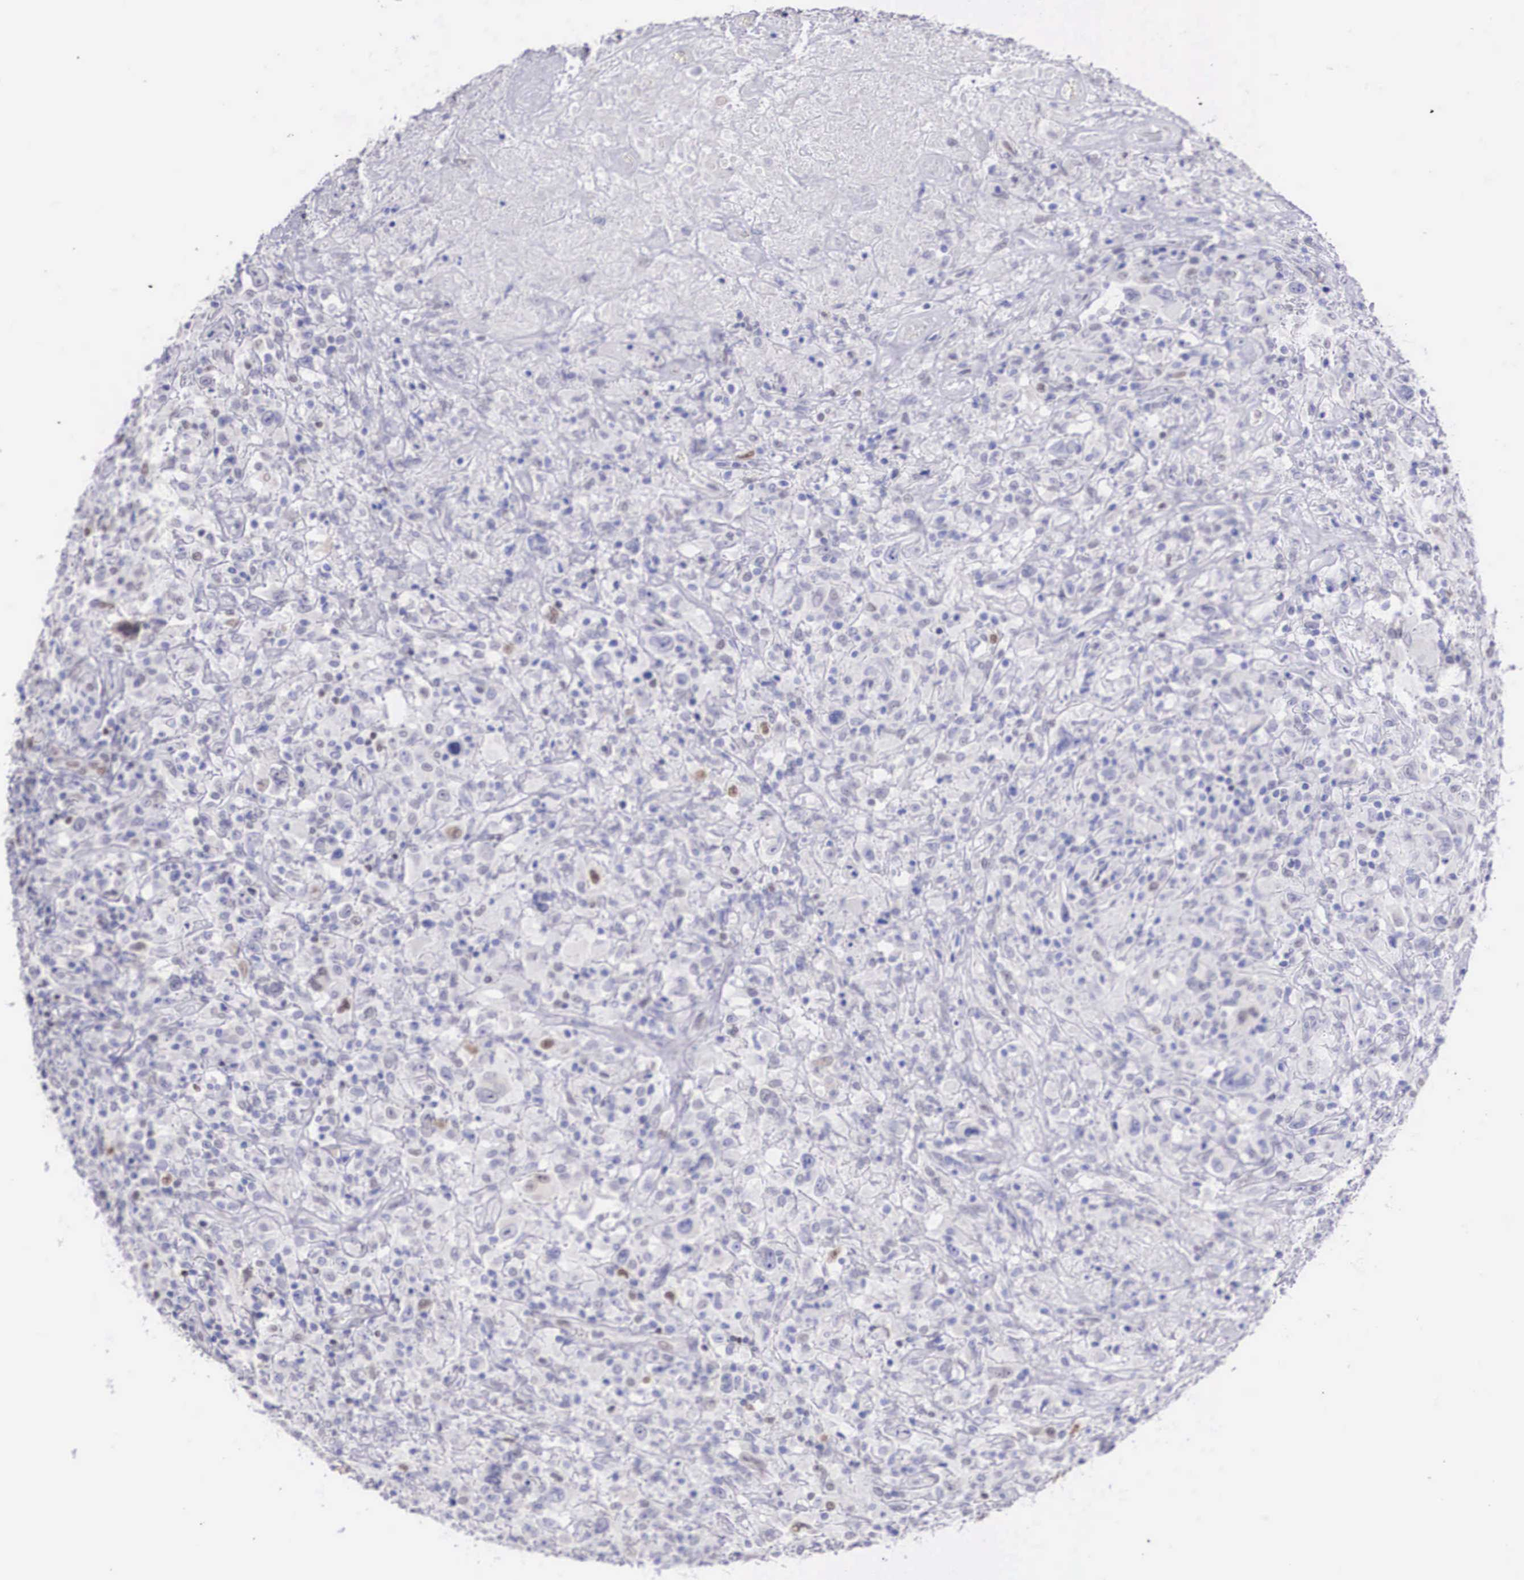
{"staining": {"intensity": "negative", "quantity": "none", "location": "none"}, "tissue": "lymphoma", "cell_type": "Tumor cells", "image_type": "cancer", "snomed": [{"axis": "morphology", "description": "Hodgkin's disease, NOS"}, {"axis": "topography", "description": "Lymph node"}], "caption": "Immunohistochemical staining of human Hodgkin's disease shows no significant expression in tumor cells. Nuclei are stained in blue.", "gene": "HMGN5", "patient": {"sex": "male", "age": 46}}